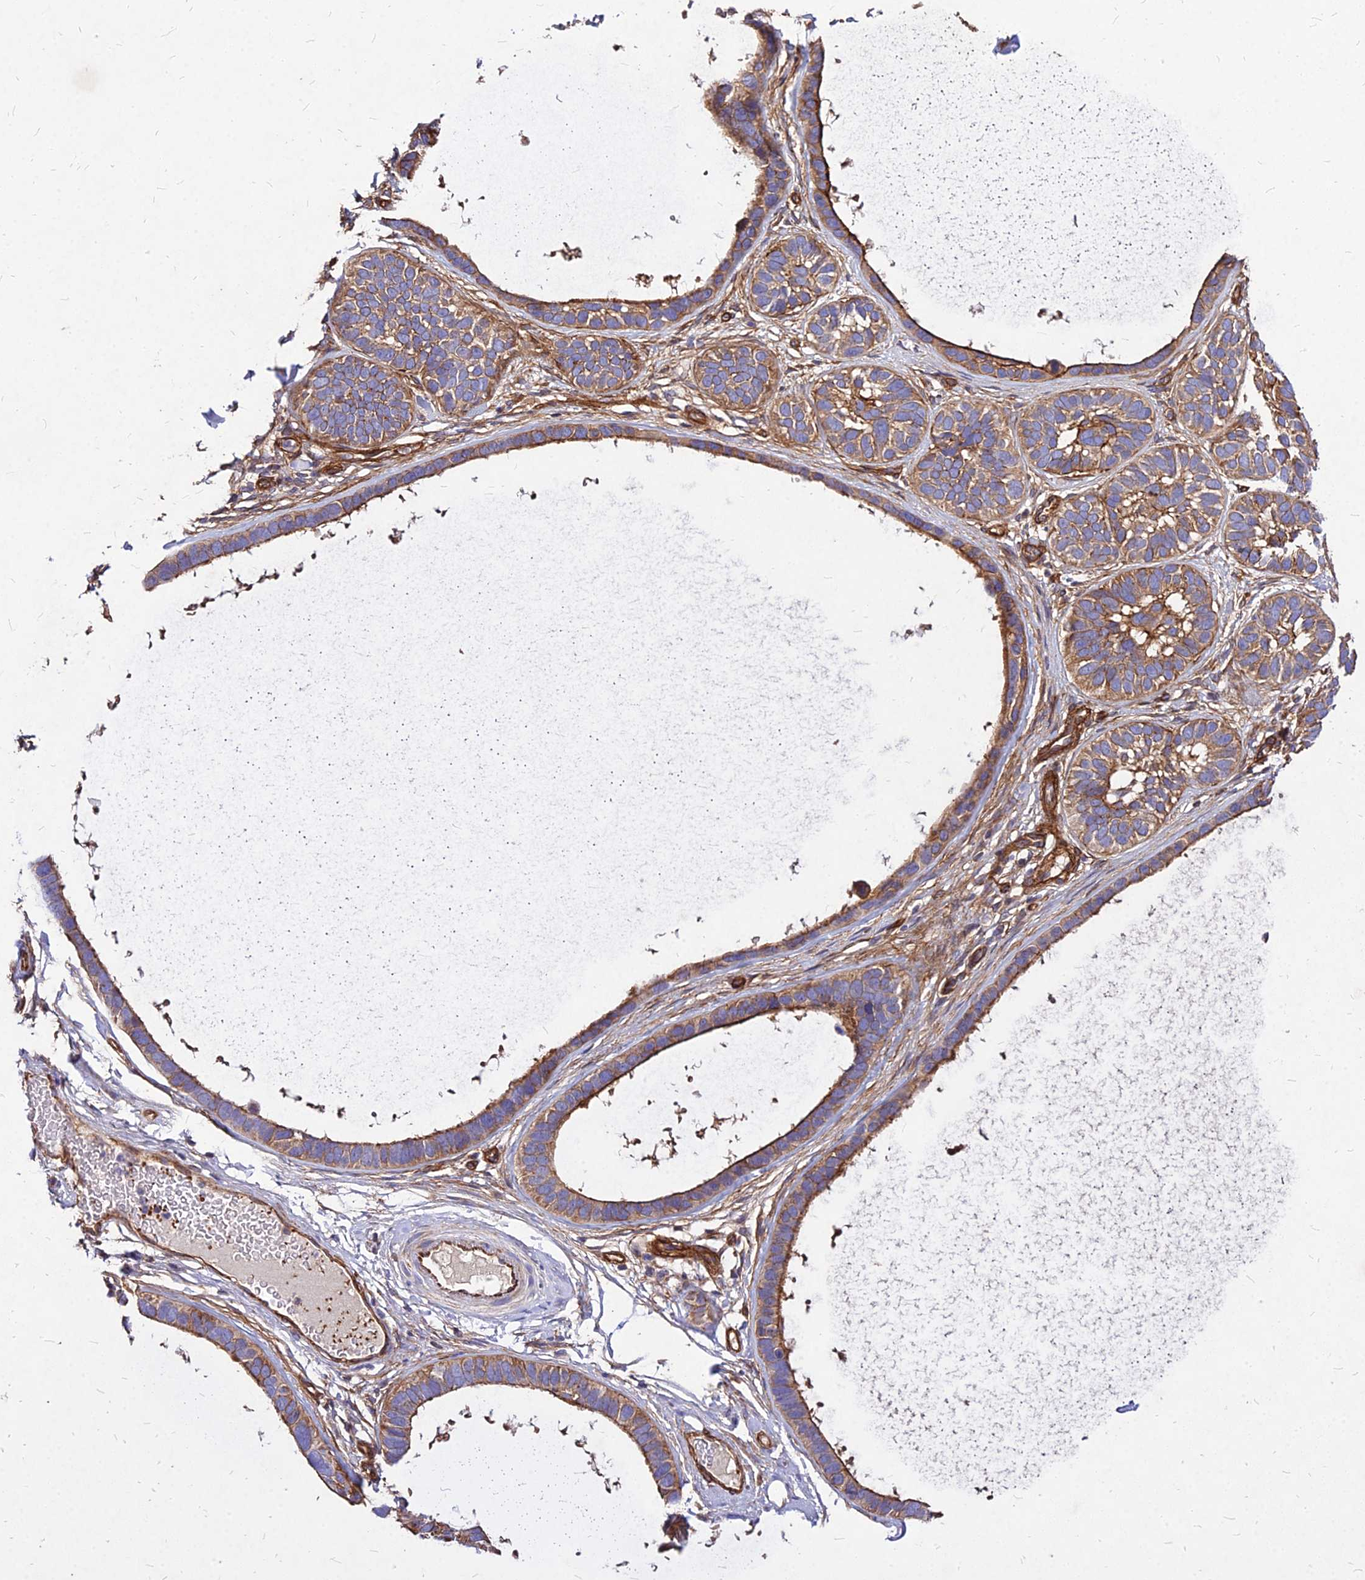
{"staining": {"intensity": "moderate", "quantity": ">75%", "location": "cytoplasmic/membranous"}, "tissue": "skin cancer", "cell_type": "Tumor cells", "image_type": "cancer", "snomed": [{"axis": "morphology", "description": "Basal cell carcinoma"}, {"axis": "topography", "description": "Skin"}], "caption": "A brown stain labels moderate cytoplasmic/membranous expression of a protein in skin cancer tumor cells. The staining is performed using DAB (3,3'-diaminobenzidine) brown chromogen to label protein expression. The nuclei are counter-stained blue using hematoxylin.", "gene": "EFCC1", "patient": {"sex": "male", "age": 62}}